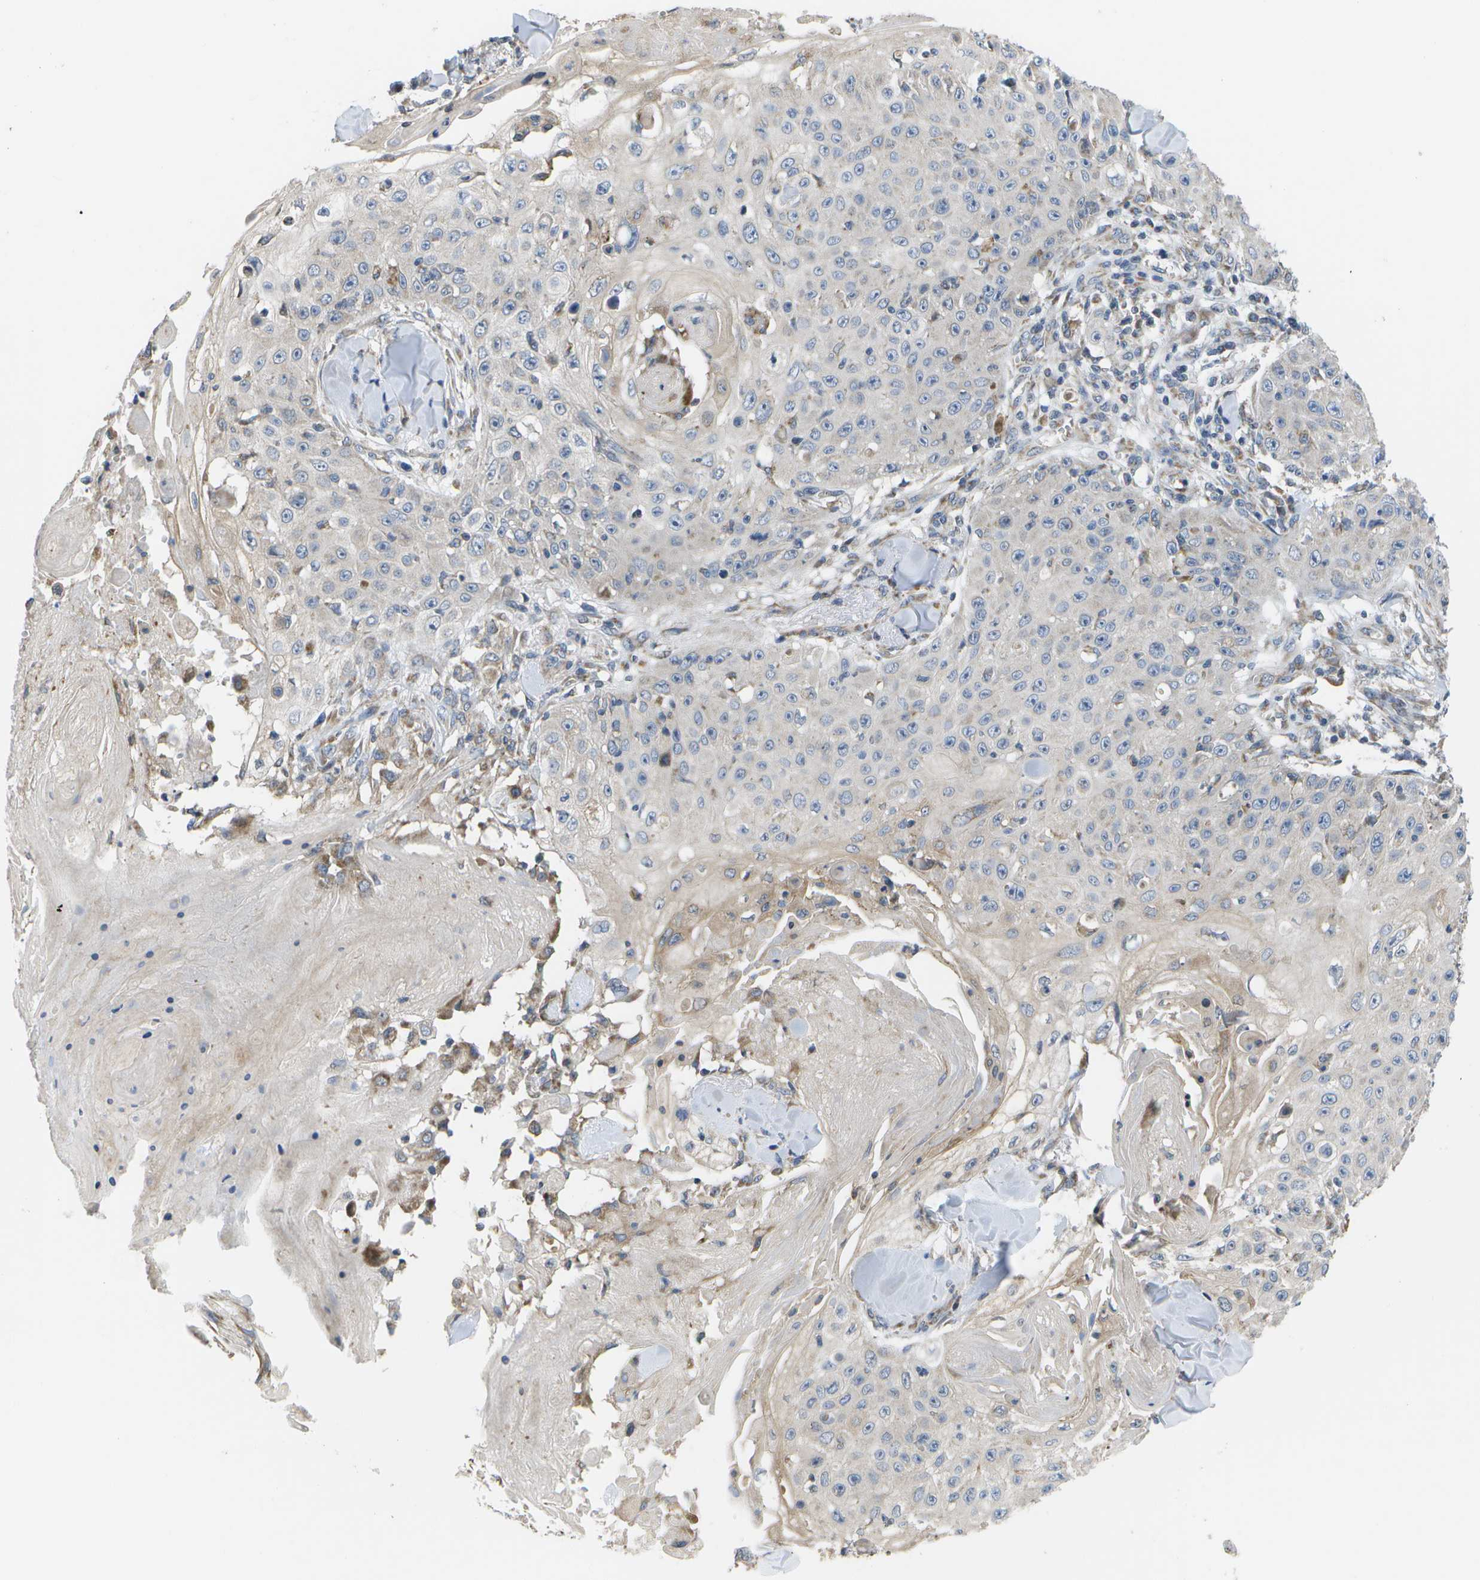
{"staining": {"intensity": "negative", "quantity": "none", "location": "none"}, "tissue": "skin cancer", "cell_type": "Tumor cells", "image_type": "cancer", "snomed": [{"axis": "morphology", "description": "Squamous cell carcinoma, NOS"}, {"axis": "topography", "description": "Skin"}], "caption": "Immunohistochemistry (IHC) micrograph of neoplastic tissue: human skin squamous cell carcinoma stained with DAB demonstrates no significant protein expression in tumor cells.", "gene": "HADHA", "patient": {"sex": "male", "age": 86}}